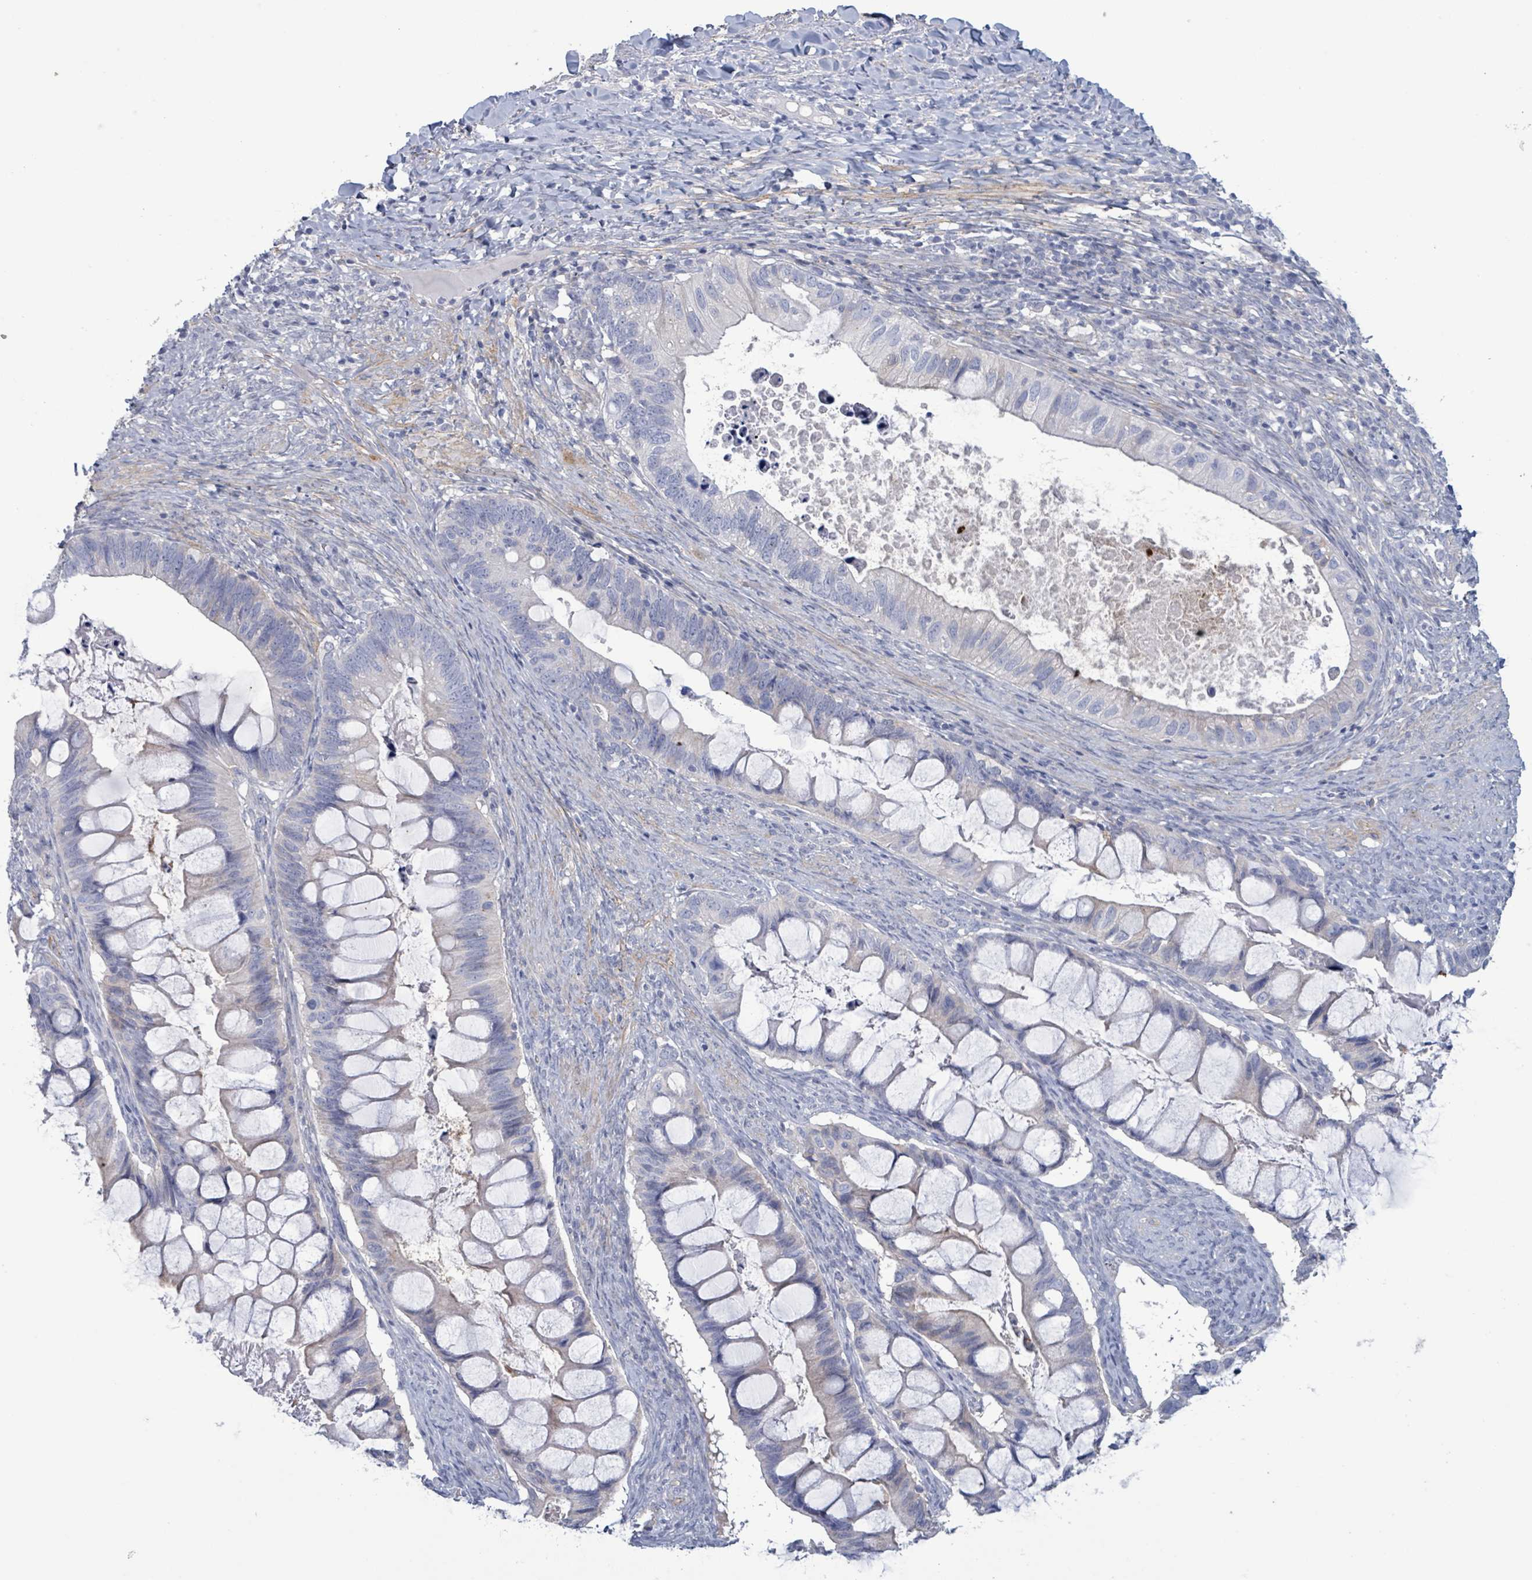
{"staining": {"intensity": "negative", "quantity": "none", "location": "none"}, "tissue": "ovarian cancer", "cell_type": "Tumor cells", "image_type": "cancer", "snomed": [{"axis": "morphology", "description": "Cystadenocarcinoma, mucinous, NOS"}, {"axis": "topography", "description": "Ovary"}], "caption": "DAB (3,3'-diaminobenzidine) immunohistochemical staining of mucinous cystadenocarcinoma (ovarian) exhibits no significant expression in tumor cells.", "gene": "PKLR", "patient": {"sex": "female", "age": 61}}